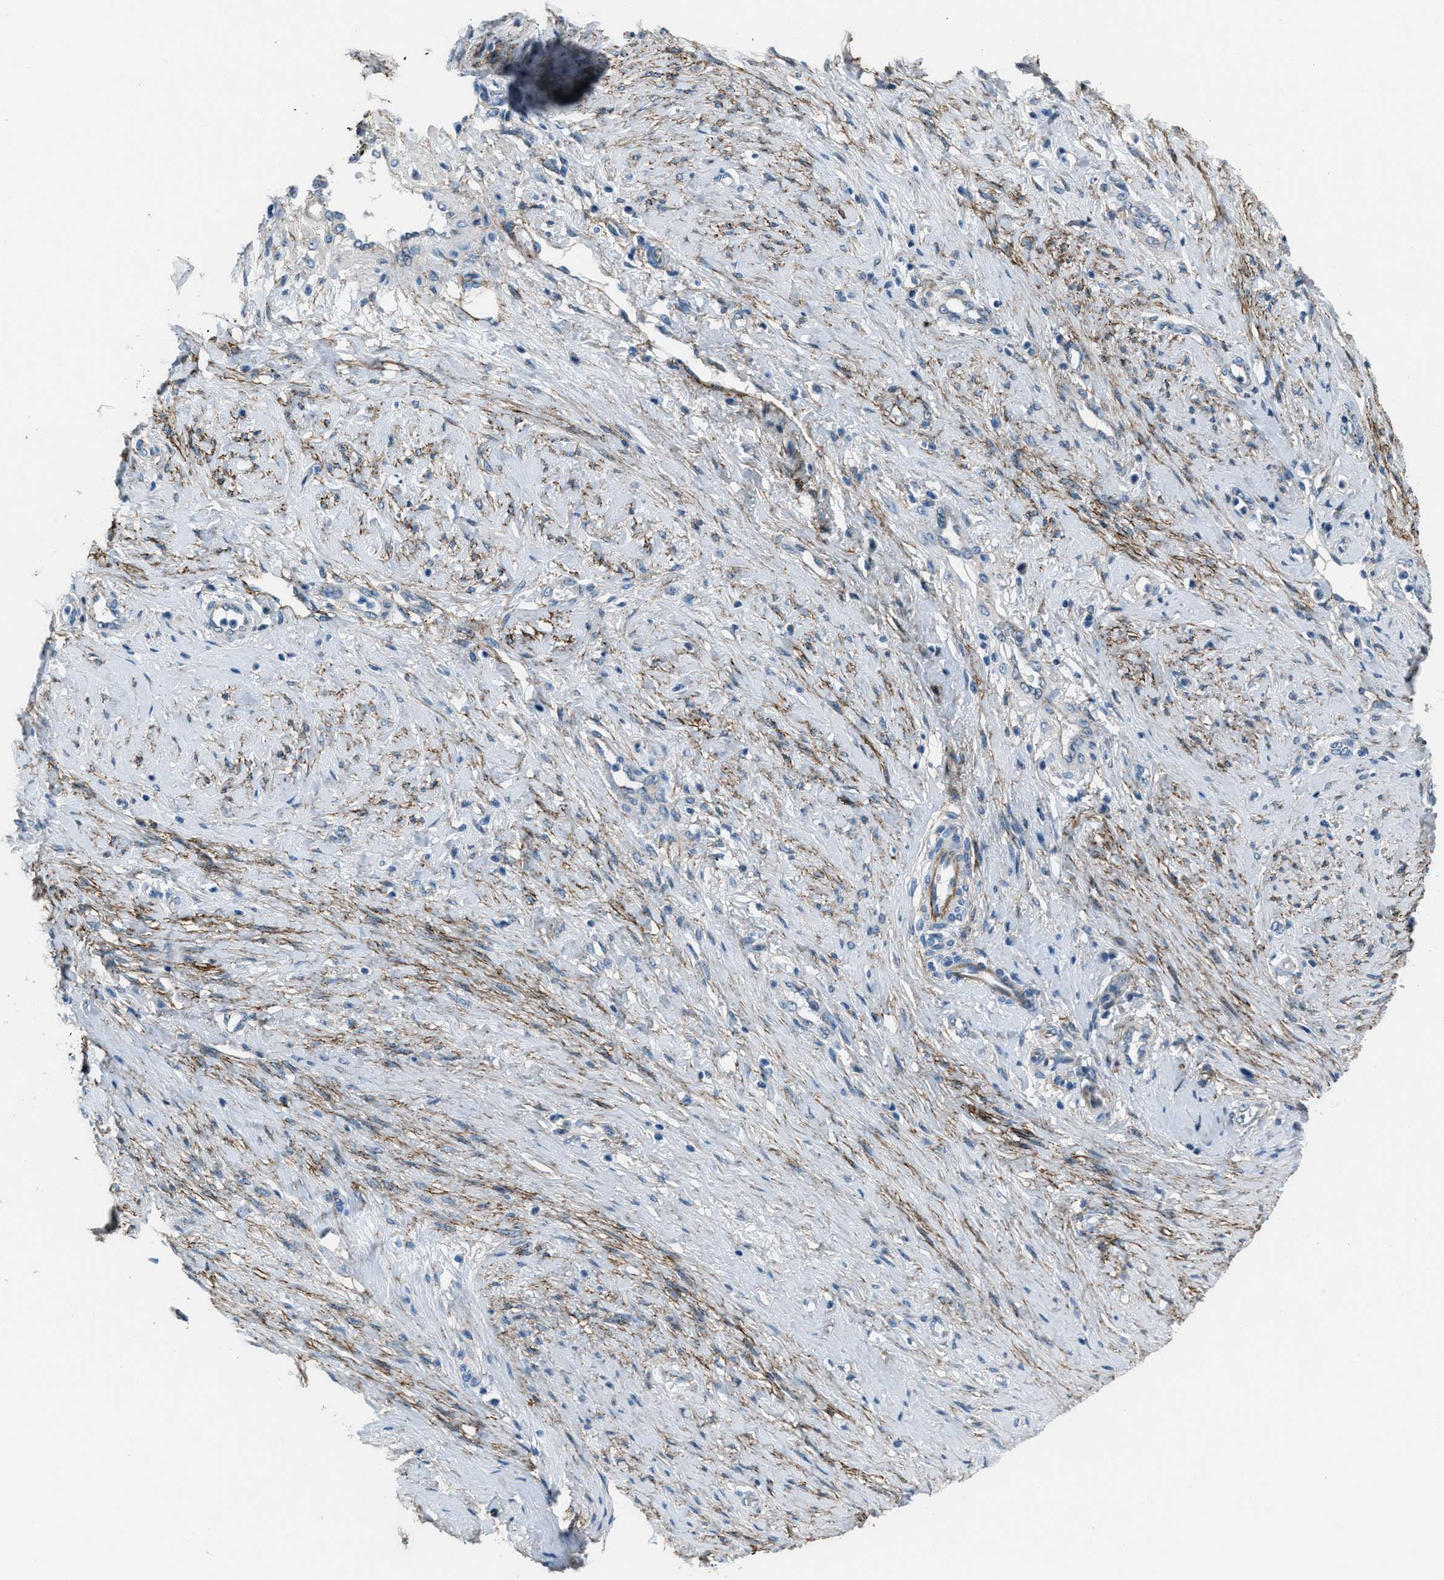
{"staining": {"intensity": "negative", "quantity": "none", "location": "none"}, "tissue": "cervical cancer", "cell_type": "Tumor cells", "image_type": "cancer", "snomed": [{"axis": "morphology", "description": "Normal tissue, NOS"}, {"axis": "morphology", "description": "Squamous cell carcinoma, NOS"}, {"axis": "topography", "description": "Cervix"}], "caption": "Immunohistochemical staining of squamous cell carcinoma (cervical) shows no significant expression in tumor cells.", "gene": "FBN1", "patient": {"sex": "female", "age": 39}}